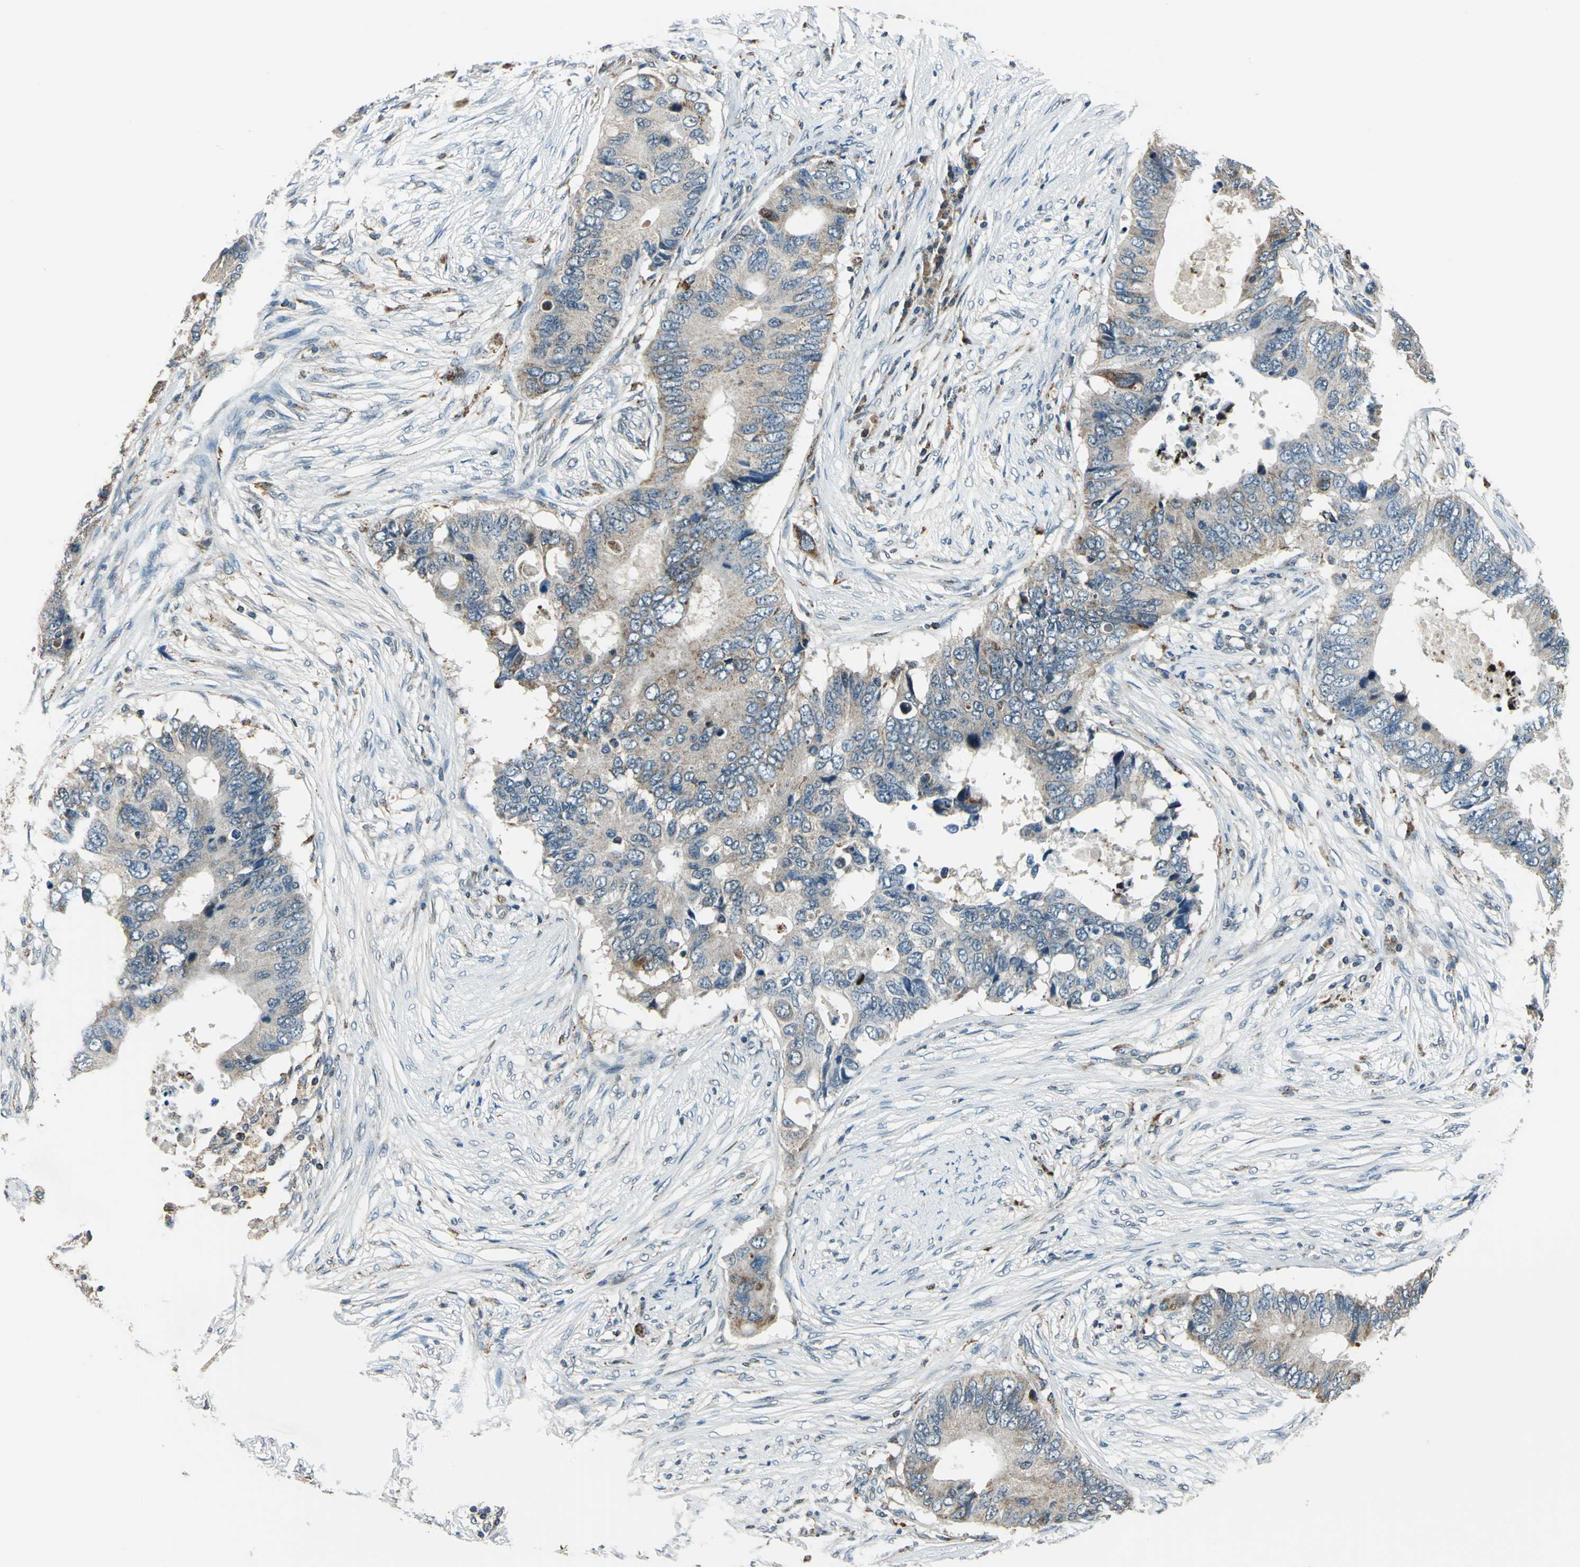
{"staining": {"intensity": "weak", "quantity": ">75%", "location": "cytoplasmic/membranous"}, "tissue": "colorectal cancer", "cell_type": "Tumor cells", "image_type": "cancer", "snomed": [{"axis": "morphology", "description": "Adenocarcinoma, NOS"}, {"axis": "topography", "description": "Colon"}], "caption": "Approximately >75% of tumor cells in human adenocarcinoma (colorectal) show weak cytoplasmic/membranous protein staining as visualized by brown immunohistochemical staining.", "gene": "NUDT2", "patient": {"sex": "male", "age": 71}}